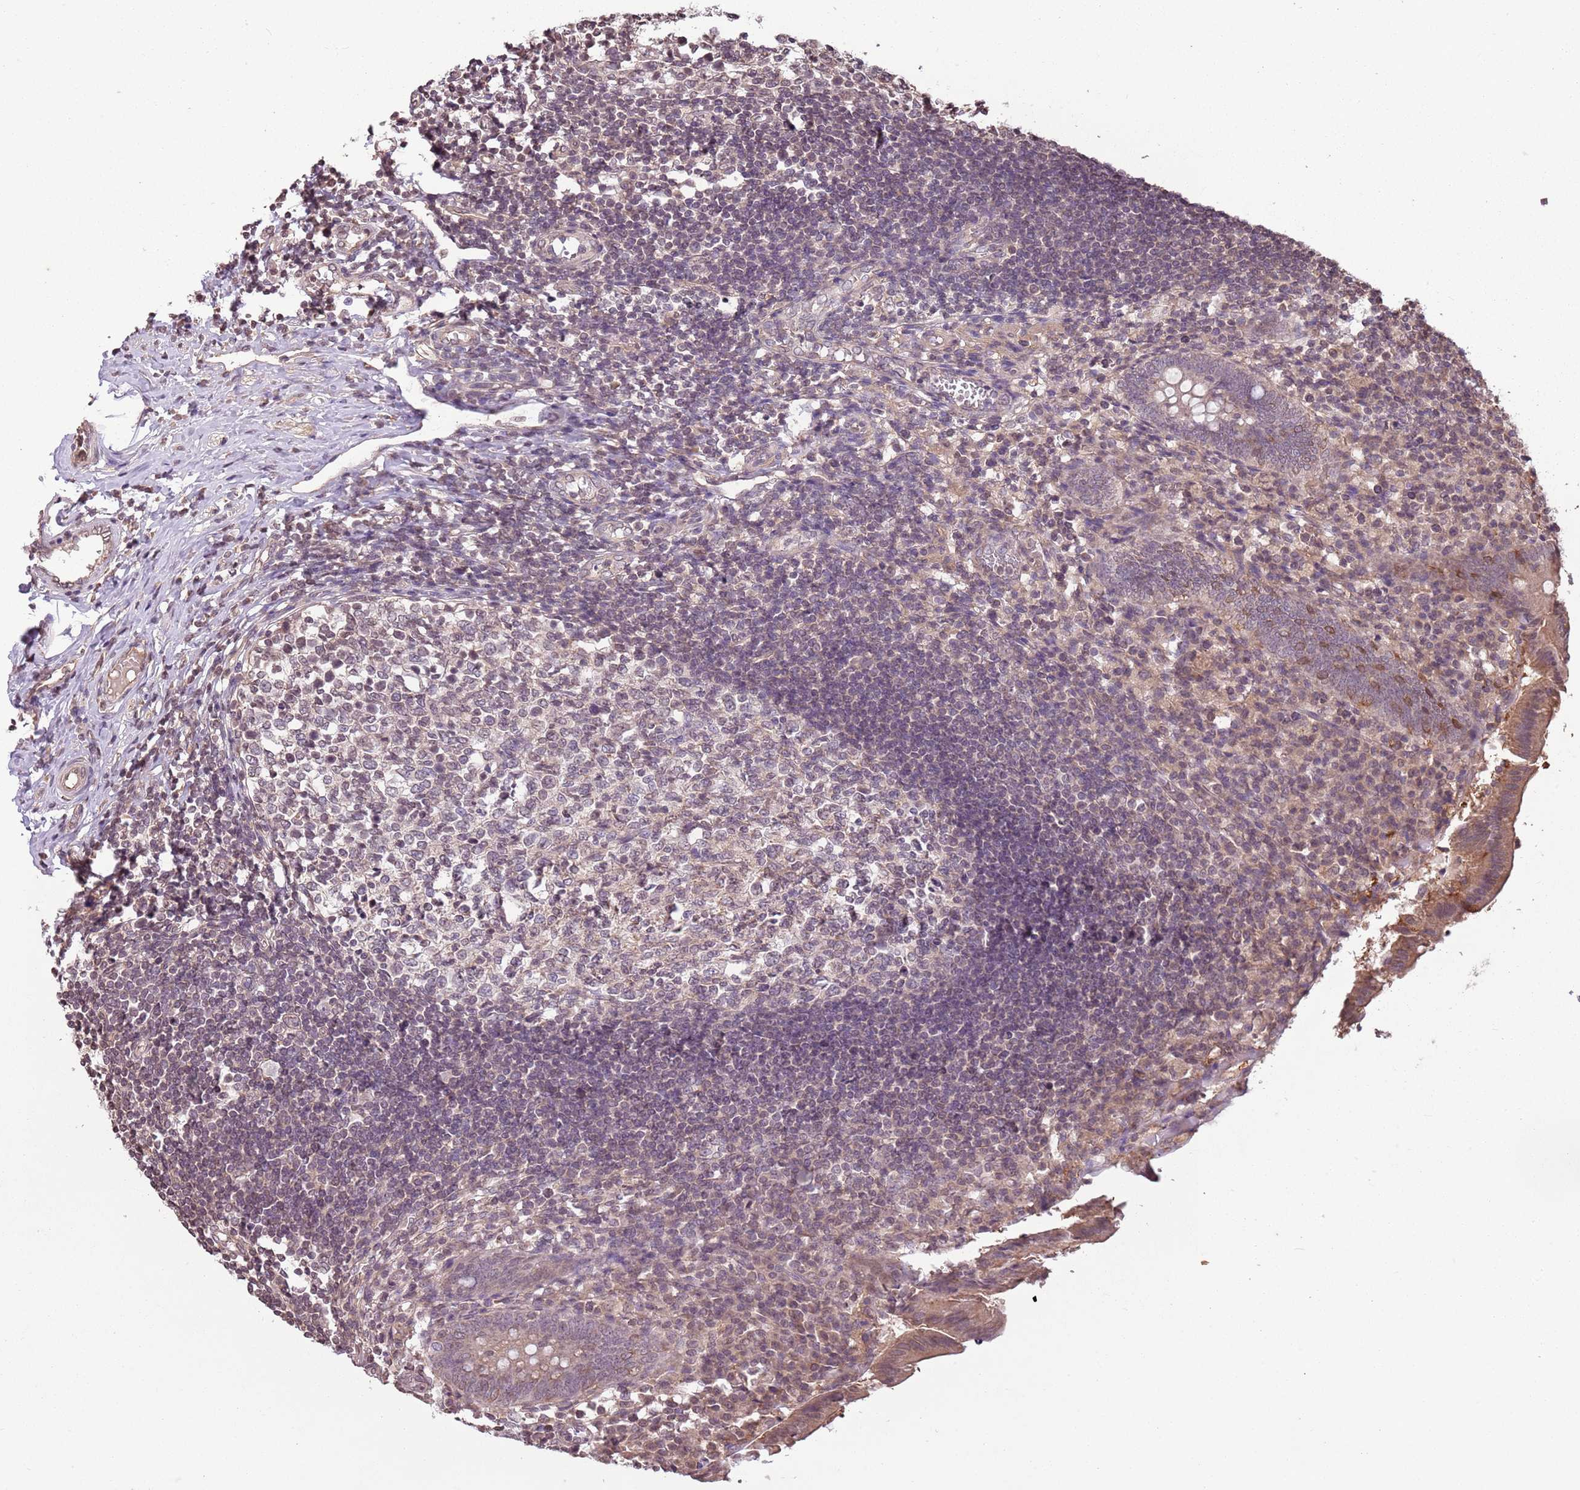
{"staining": {"intensity": "weak", "quantity": "25%-75%", "location": "cytoplasmic/membranous,nuclear"}, "tissue": "appendix", "cell_type": "Glandular cells", "image_type": "normal", "snomed": [{"axis": "morphology", "description": "Normal tissue, NOS"}, {"axis": "topography", "description": "Appendix"}], "caption": "Protein staining of benign appendix demonstrates weak cytoplasmic/membranous,nuclear positivity in approximately 25%-75% of glandular cells.", "gene": "CAPN9", "patient": {"sex": "female", "age": 17}}